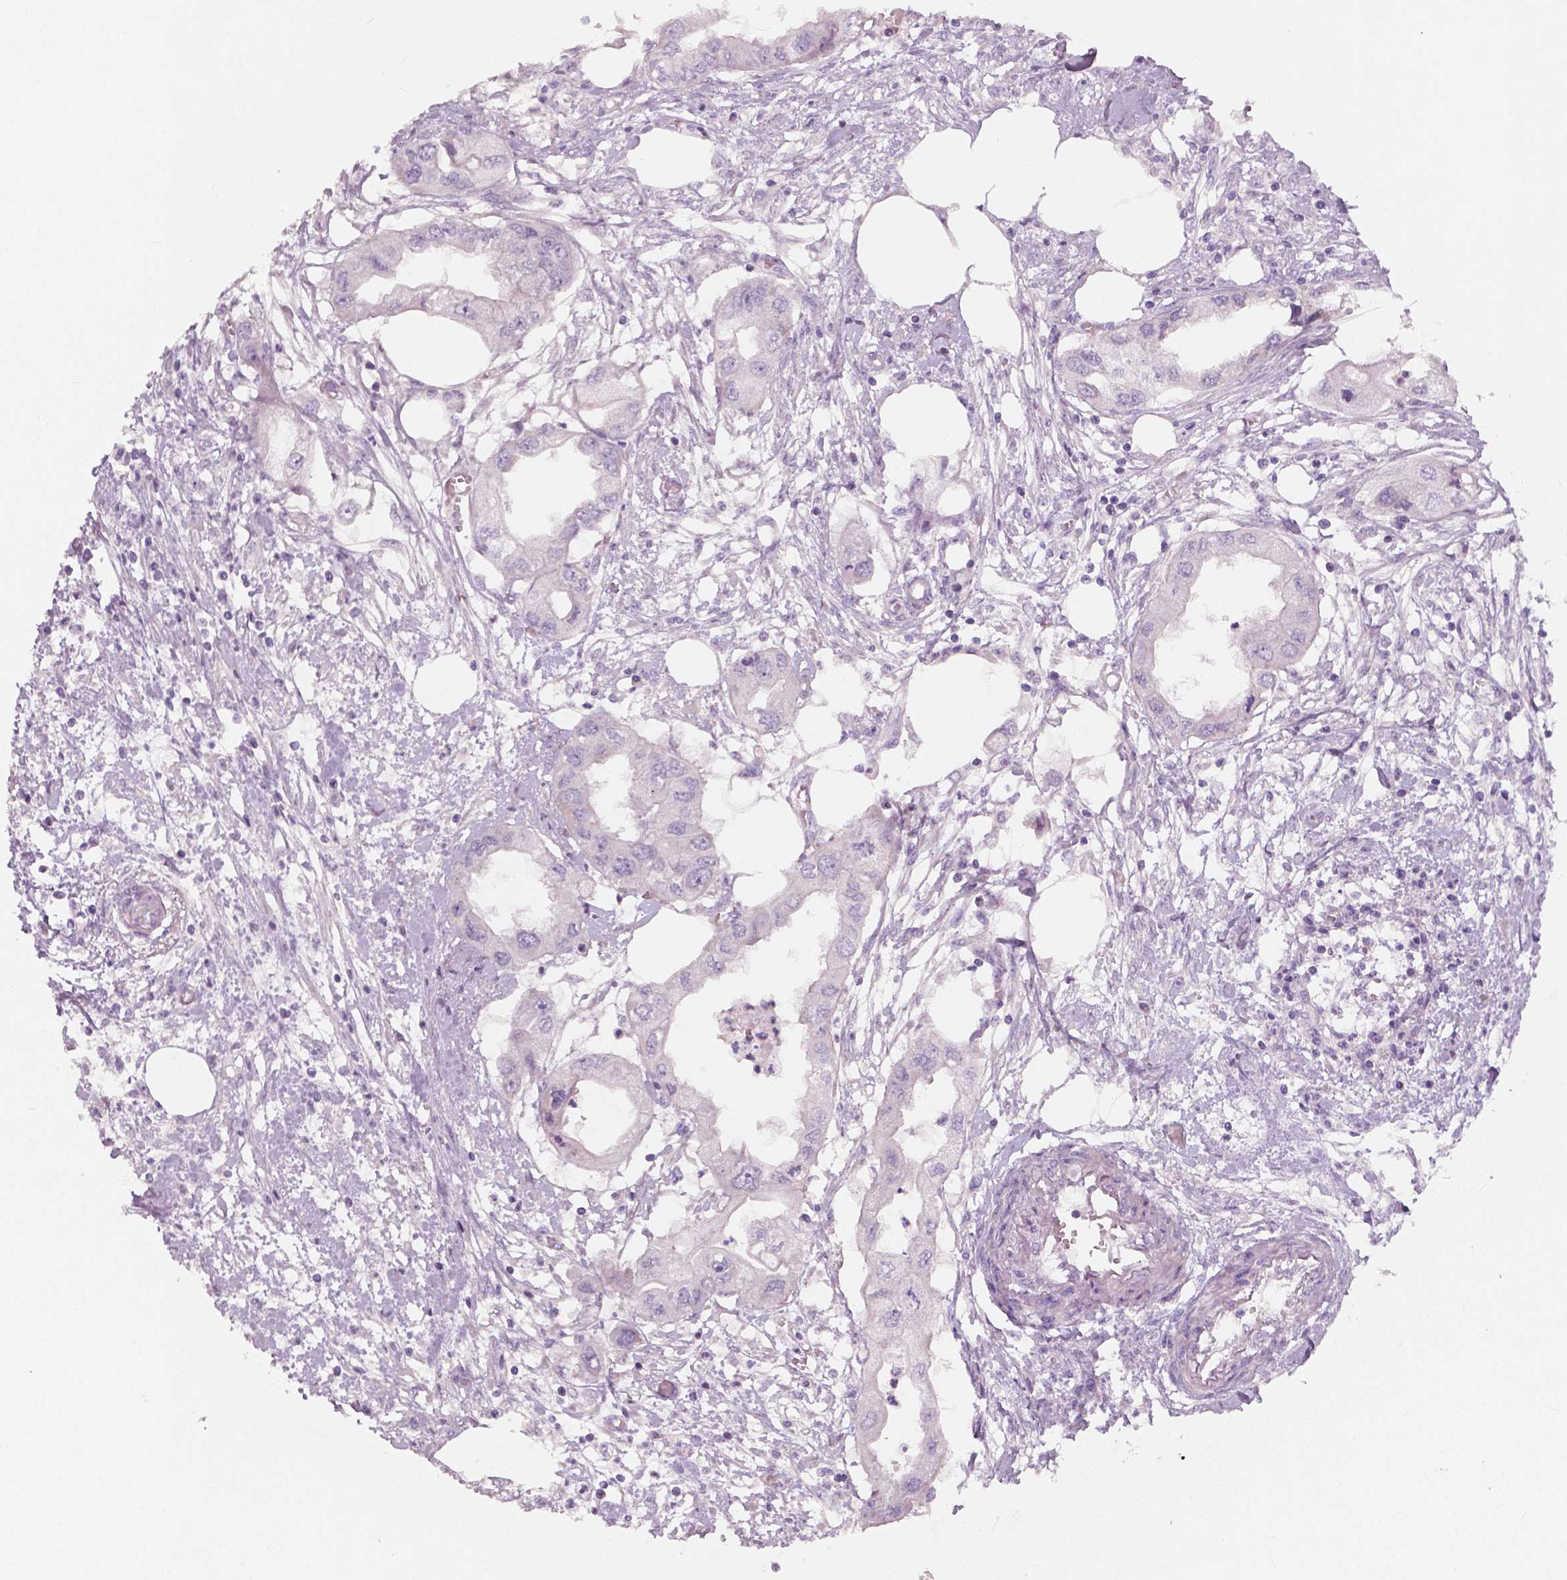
{"staining": {"intensity": "negative", "quantity": "none", "location": "none"}, "tissue": "endometrial cancer", "cell_type": "Tumor cells", "image_type": "cancer", "snomed": [{"axis": "morphology", "description": "Adenocarcinoma, NOS"}, {"axis": "morphology", "description": "Adenocarcinoma, metastatic, NOS"}, {"axis": "topography", "description": "Adipose tissue"}, {"axis": "topography", "description": "Endometrium"}], "caption": "This is an immunohistochemistry (IHC) photomicrograph of human endometrial cancer. There is no staining in tumor cells.", "gene": "LSM14B", "patient": {"sex": "female", "age": 67}}